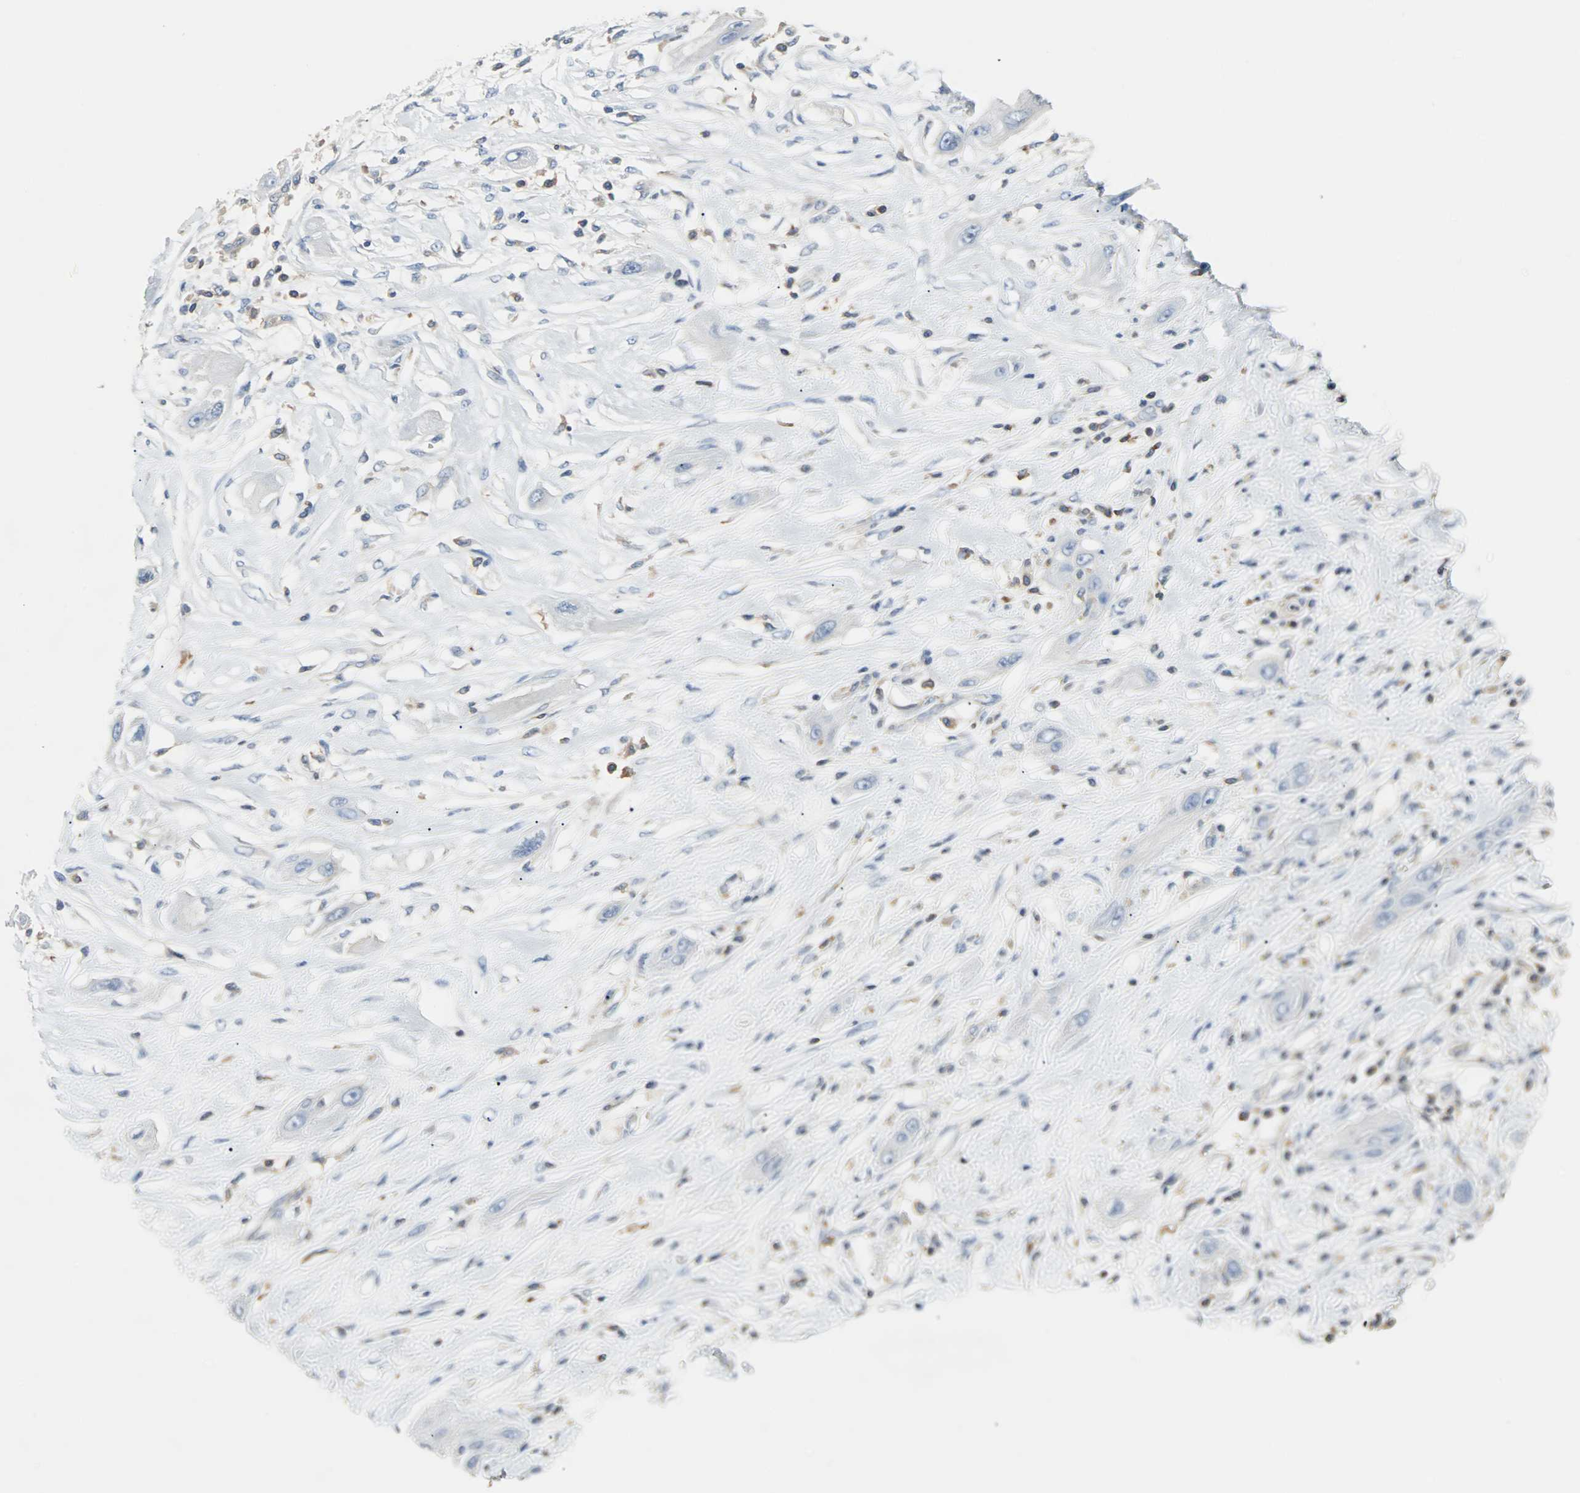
{"staining": {"intensity": "weak", "quantity": "25%-75%", "location": "cytoplasmic/membranous"}, "tissue": "lung cancer", "cell_type": "Tumor cells", "image_type": "cancer", "snomed": [{"axis": "morphology", "description": "Squamous cell carcinoma, NOS"}, {"axis": "topography", "description": "Lung"}], "caption": "A high-resolution image shows immunohistochemistry (IHC) staining of lung cancer, which reveals weak cytoplasmic/membranous expression in approximately 25%-75% of tumor cells.", "gene": "TSC22D4", "patient": {"sex": "female", "age": 47}}